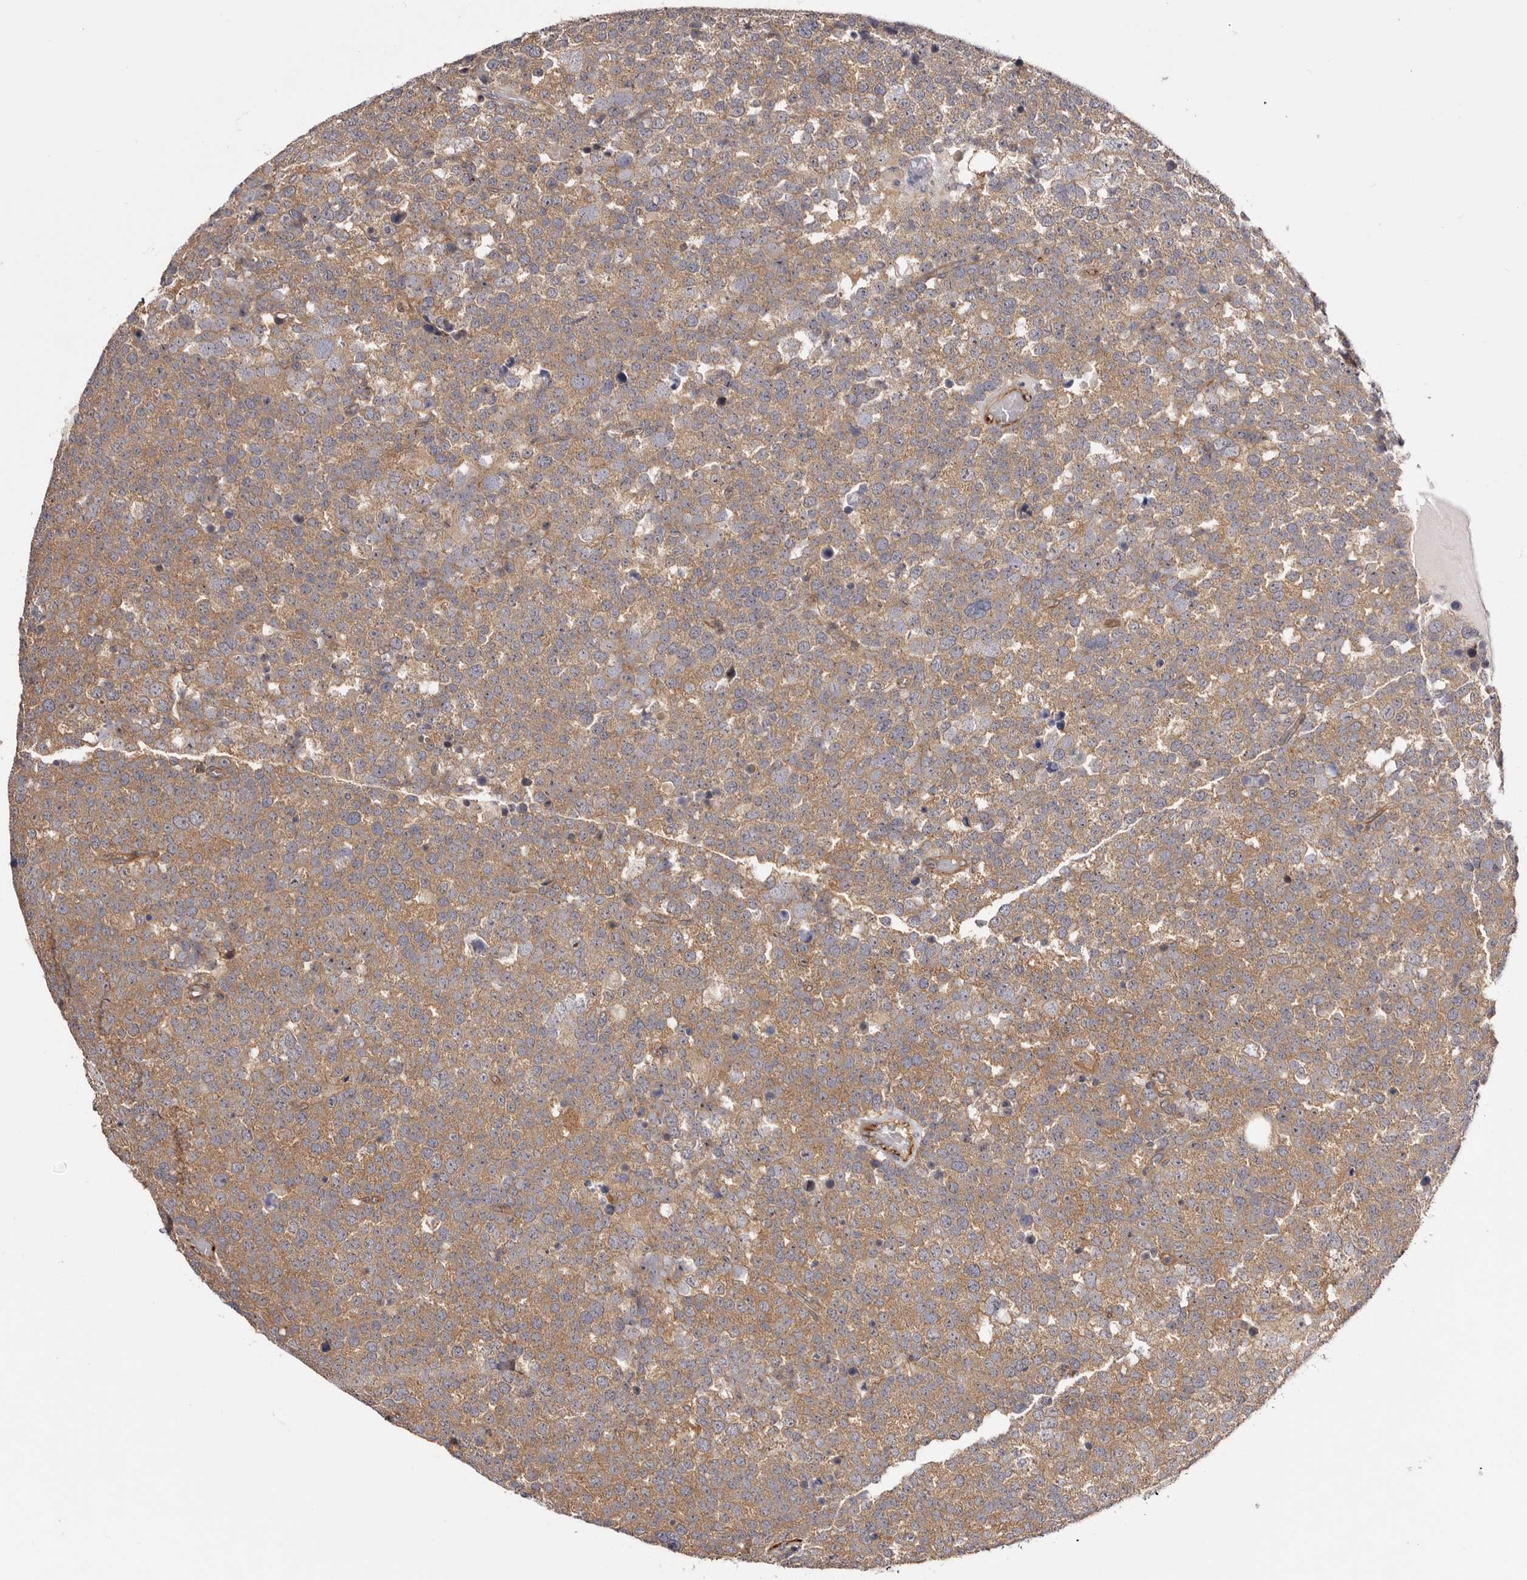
{"staining": {"intensity": "moderate", "quantity": ">75%", "location": "cytoplasmic/membranous"}, "tissue": "testis cancer", "cell_type": "Tumor cells", "image_type": "cancer", "snomed": [{"axis": "morphology", "description": "Seminoma, NOS"}, {"axis": "topography", "description": "Testis"}], "caption": "Brown immunohistochemical staining in testis cancer demonstrates moderate cytoplasmic/membranous staining in approximately >75% of tumor cells.", "gene": "PANK4", "patient": {"sex": "male", "age": 71}}